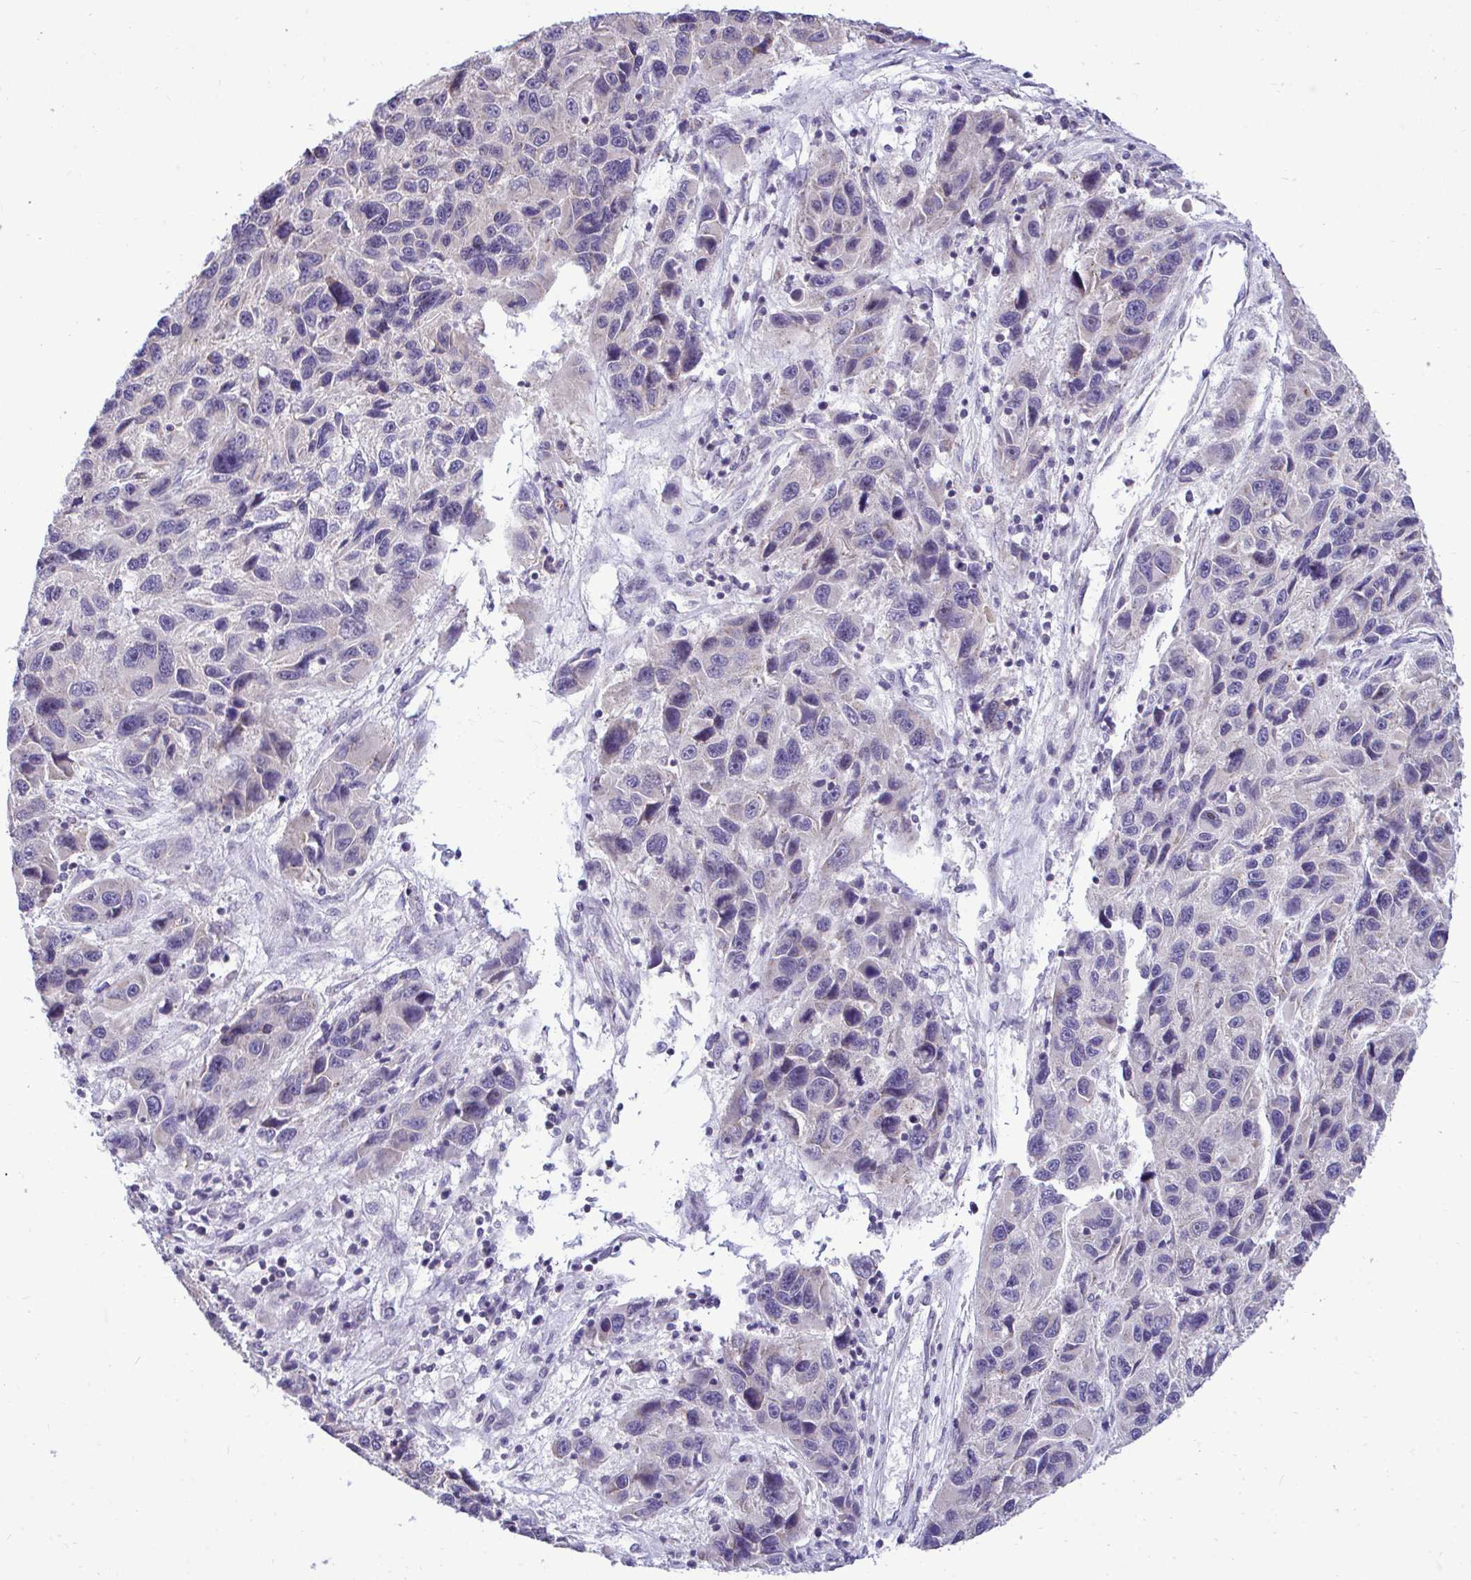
{"staining": {"intensity": "negative", "quantity": "none", "location": "none"}, "tissue": "melanoma", "cell_type": "Tumor cells", "image_type": "cancer", "snomed": [{"axis": "morphology", "description": "Malignant melanoma, NOS"}, {"axis": "topography", "description": "Skin"}], "caption": "The immunohistochemistry histopathology image has no significant staining in tumor cells of malignant melanoma tissue.", "gene": "PIGK", "patient": {"sex": "male", "age": 53}}